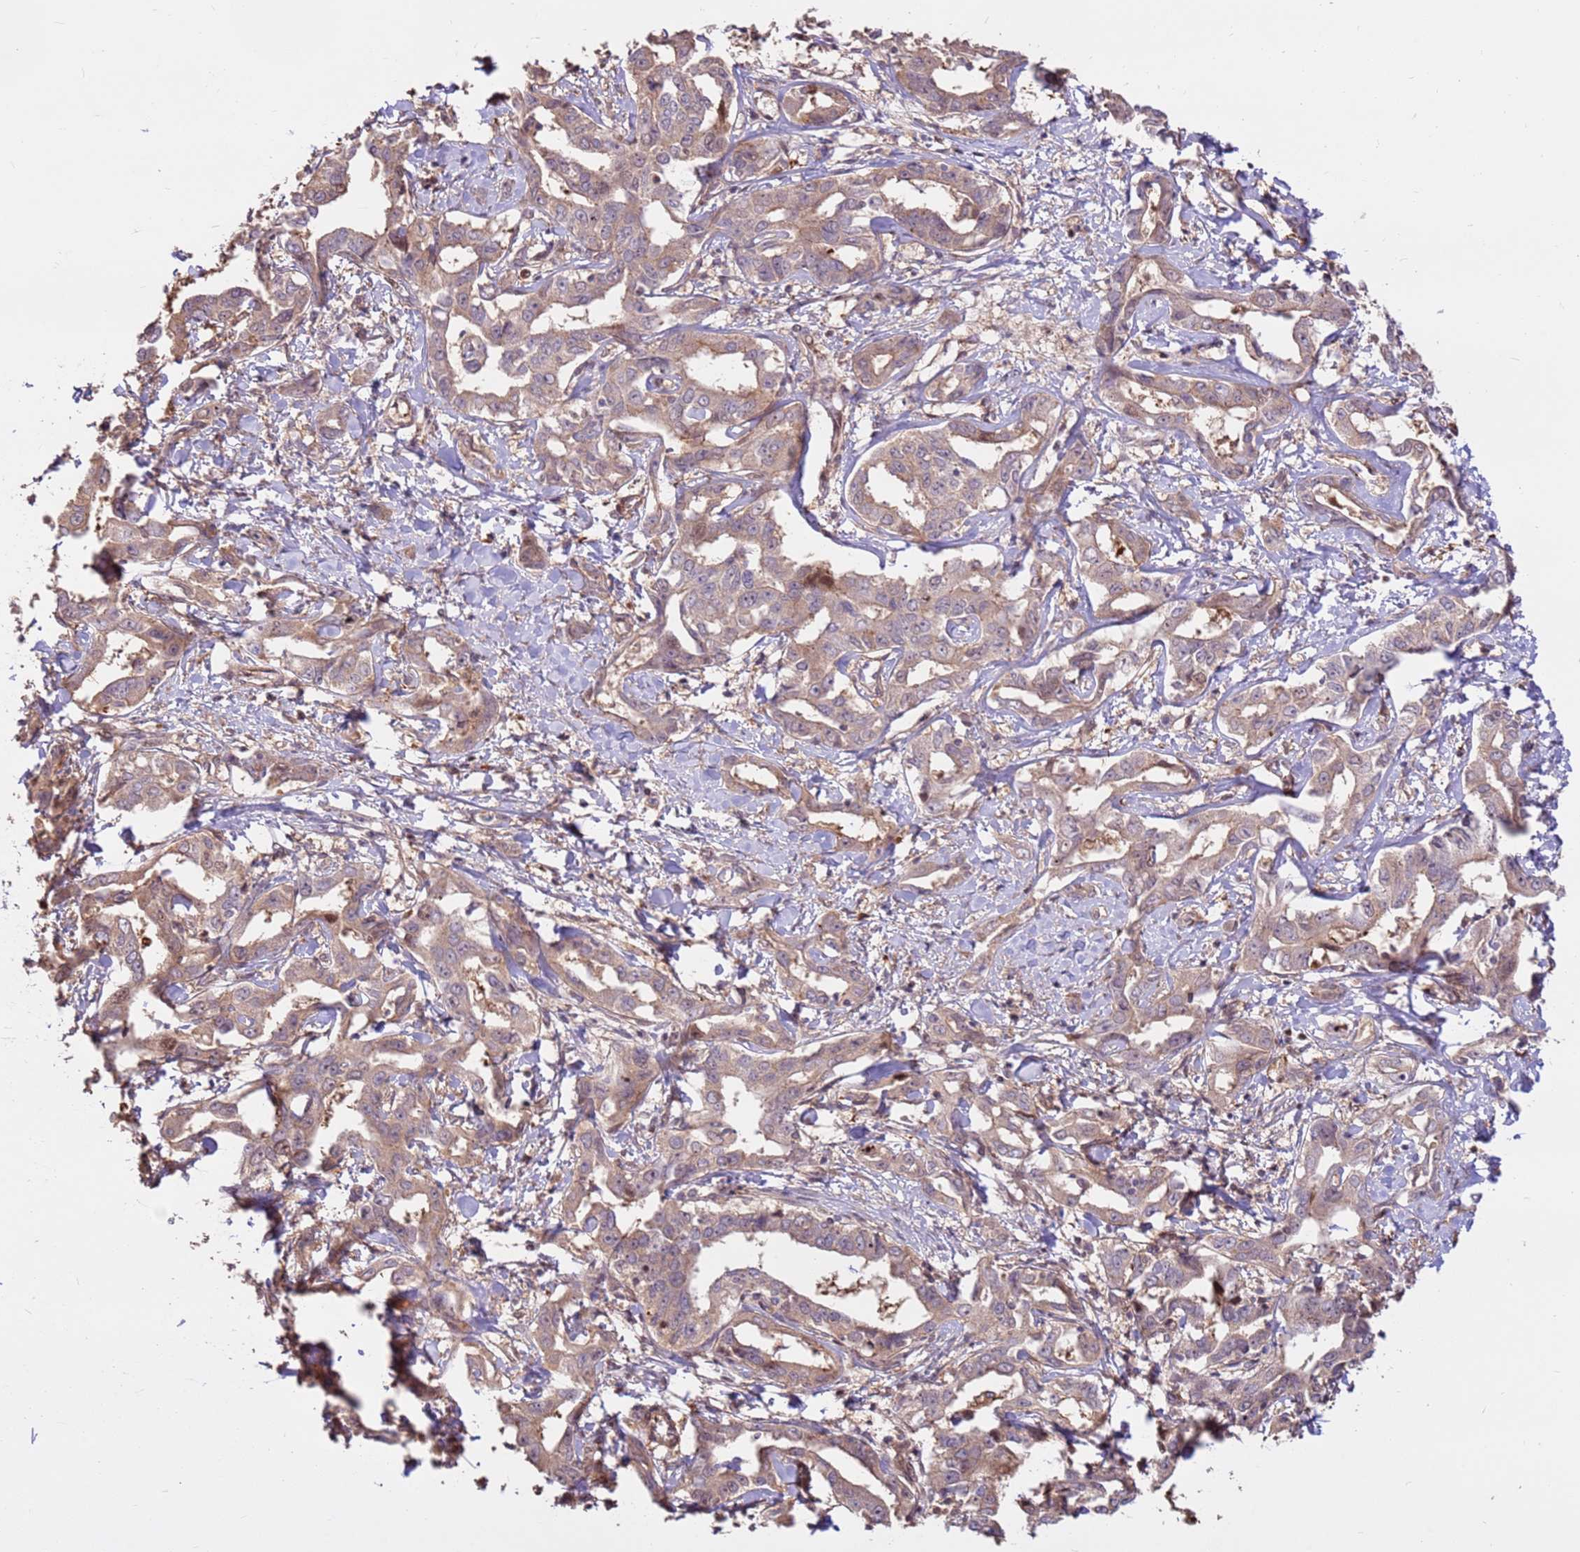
{"staining": {"intensity": "weak", "quantity": ">75%", "location": "cytoplasmic/membranous"}, "tissue": "liver cancer", "cell_type": "Tumor cells", "image_type": "cancer", "snomed": [{"axis": "morphology", "description": "Cholangiocarcinoma"}, {"axis": "topography", "description": "Liver"}], "caption": "Brown immunohistochemical staining in human liver cancer (cholangiocarcinoma) shows weak cytoplasmic/membranous staining in approximately >75% of tumor cells.", "gene": "CCDC112", "patient": {"sex": "male", "age": 59}}